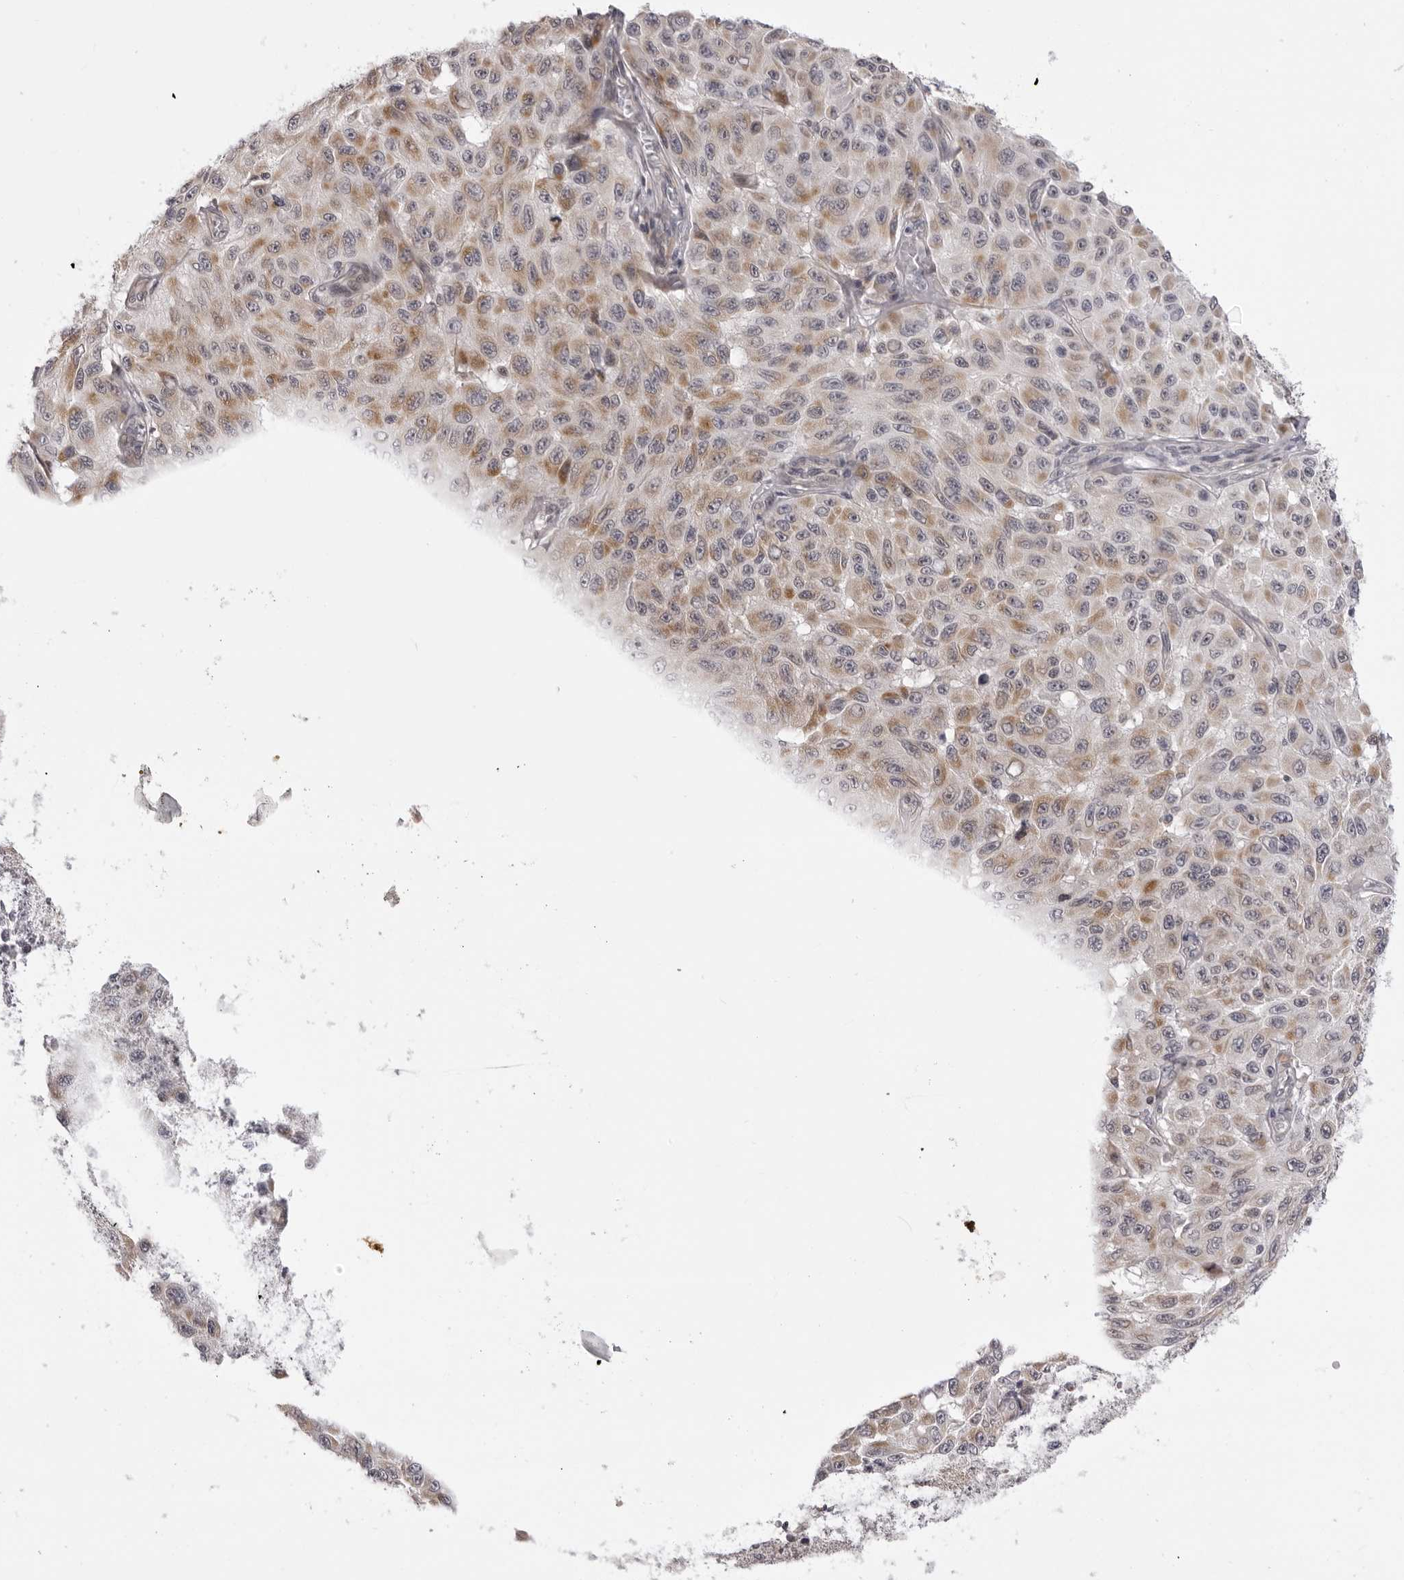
{"staining": {"intensity": "moderate", "quantity": "25%-75%", "location": "cytoplasmic/membranous"}, "tissue": "melanoma", "cell_type": "Tumor cells", "image_type": "cancer", "snomed": [{"axis": "morphology", "description": "Malignant melanoma, NOS"}, {"axis": "topography", "description": "Skin"}], "caption": "Protein analysis of malignant melanoma tissue reveals moderate cytoplasmic/membranous expression in about 25%-75% of tumor cells. (Stains: DAB (3,3'-diaminobenzidine) in brown, nuclei in blue, Microscopy: brightfield microscopy at high magnification).", "gene": "SUGCT", "patient": {"sex": "male", "age": 30}}